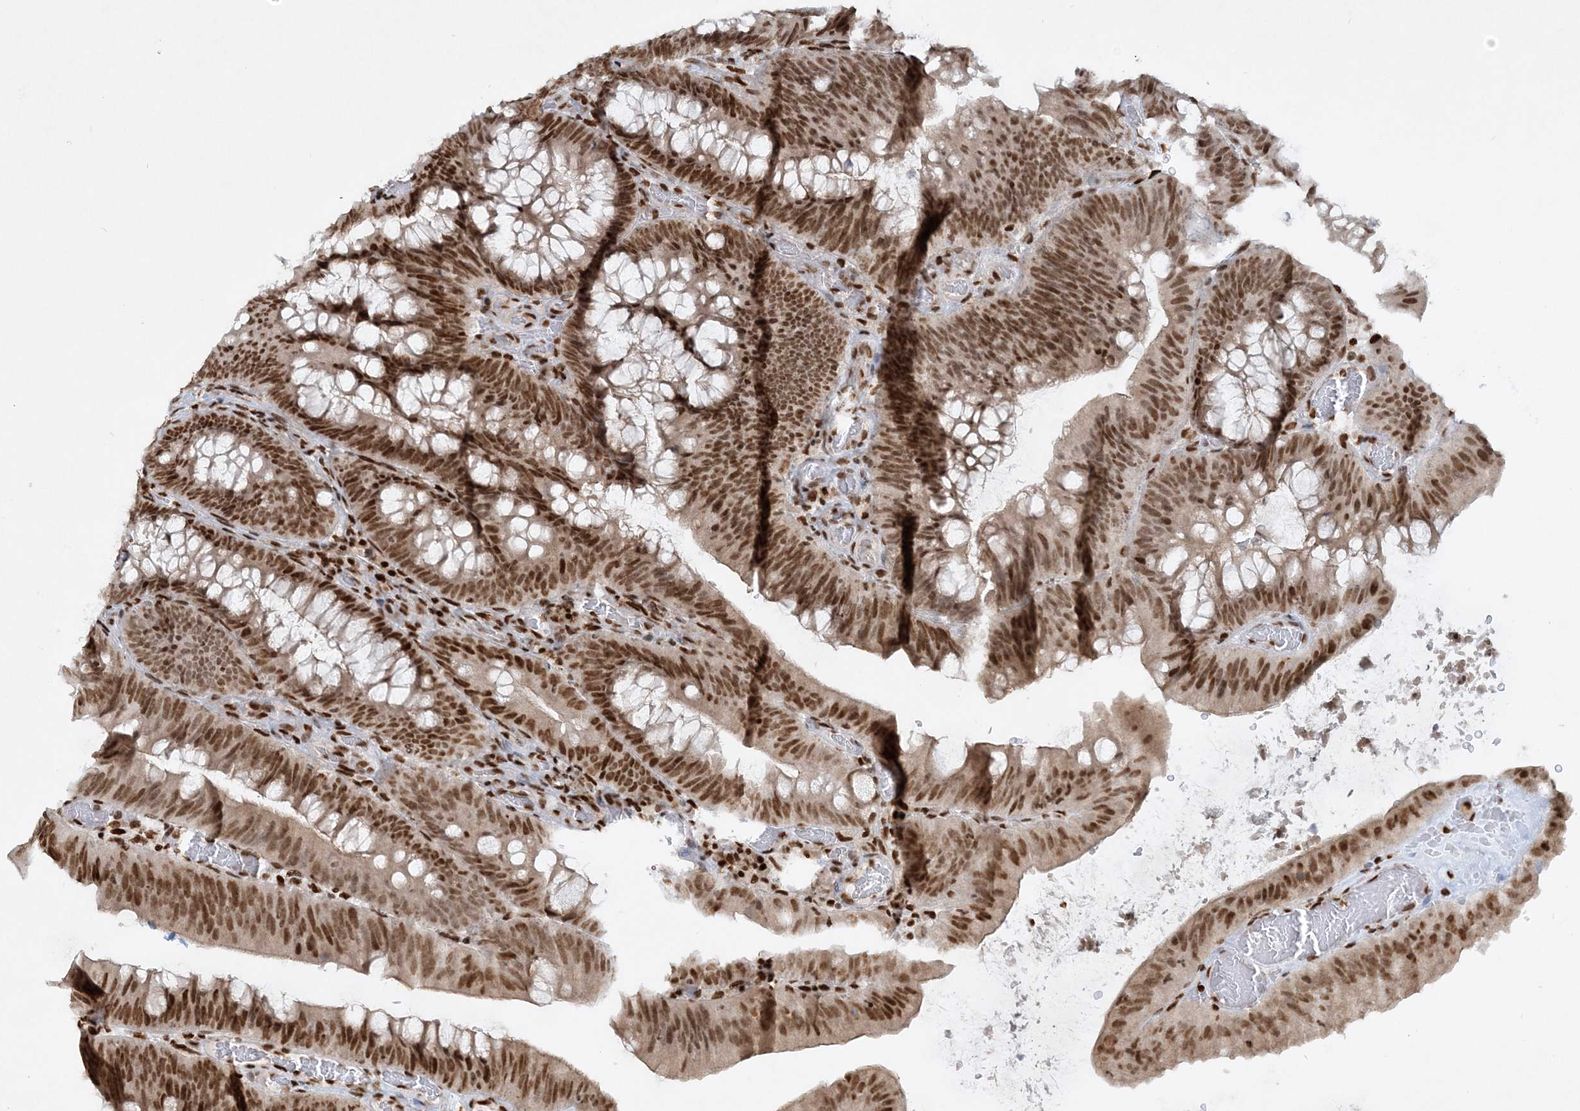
{"staining": {"intensity": "strong", "quantity": ">75%", "location": "nuclear"}, "tissue": "colorectal cancer", "cell_type": "Tumor cells", "image_type": "cancer", "snomed": [{"axis": "morphology", "description": "Normal tissue, NOS"}, {"axis": "topography", "description": "Colon"}], "caption": "Human colorectal cancer stained with a protein marker shows strong staining in tumor cells.", "gene": "DELE1", "patient": {"sex": "female", "age": 82}}